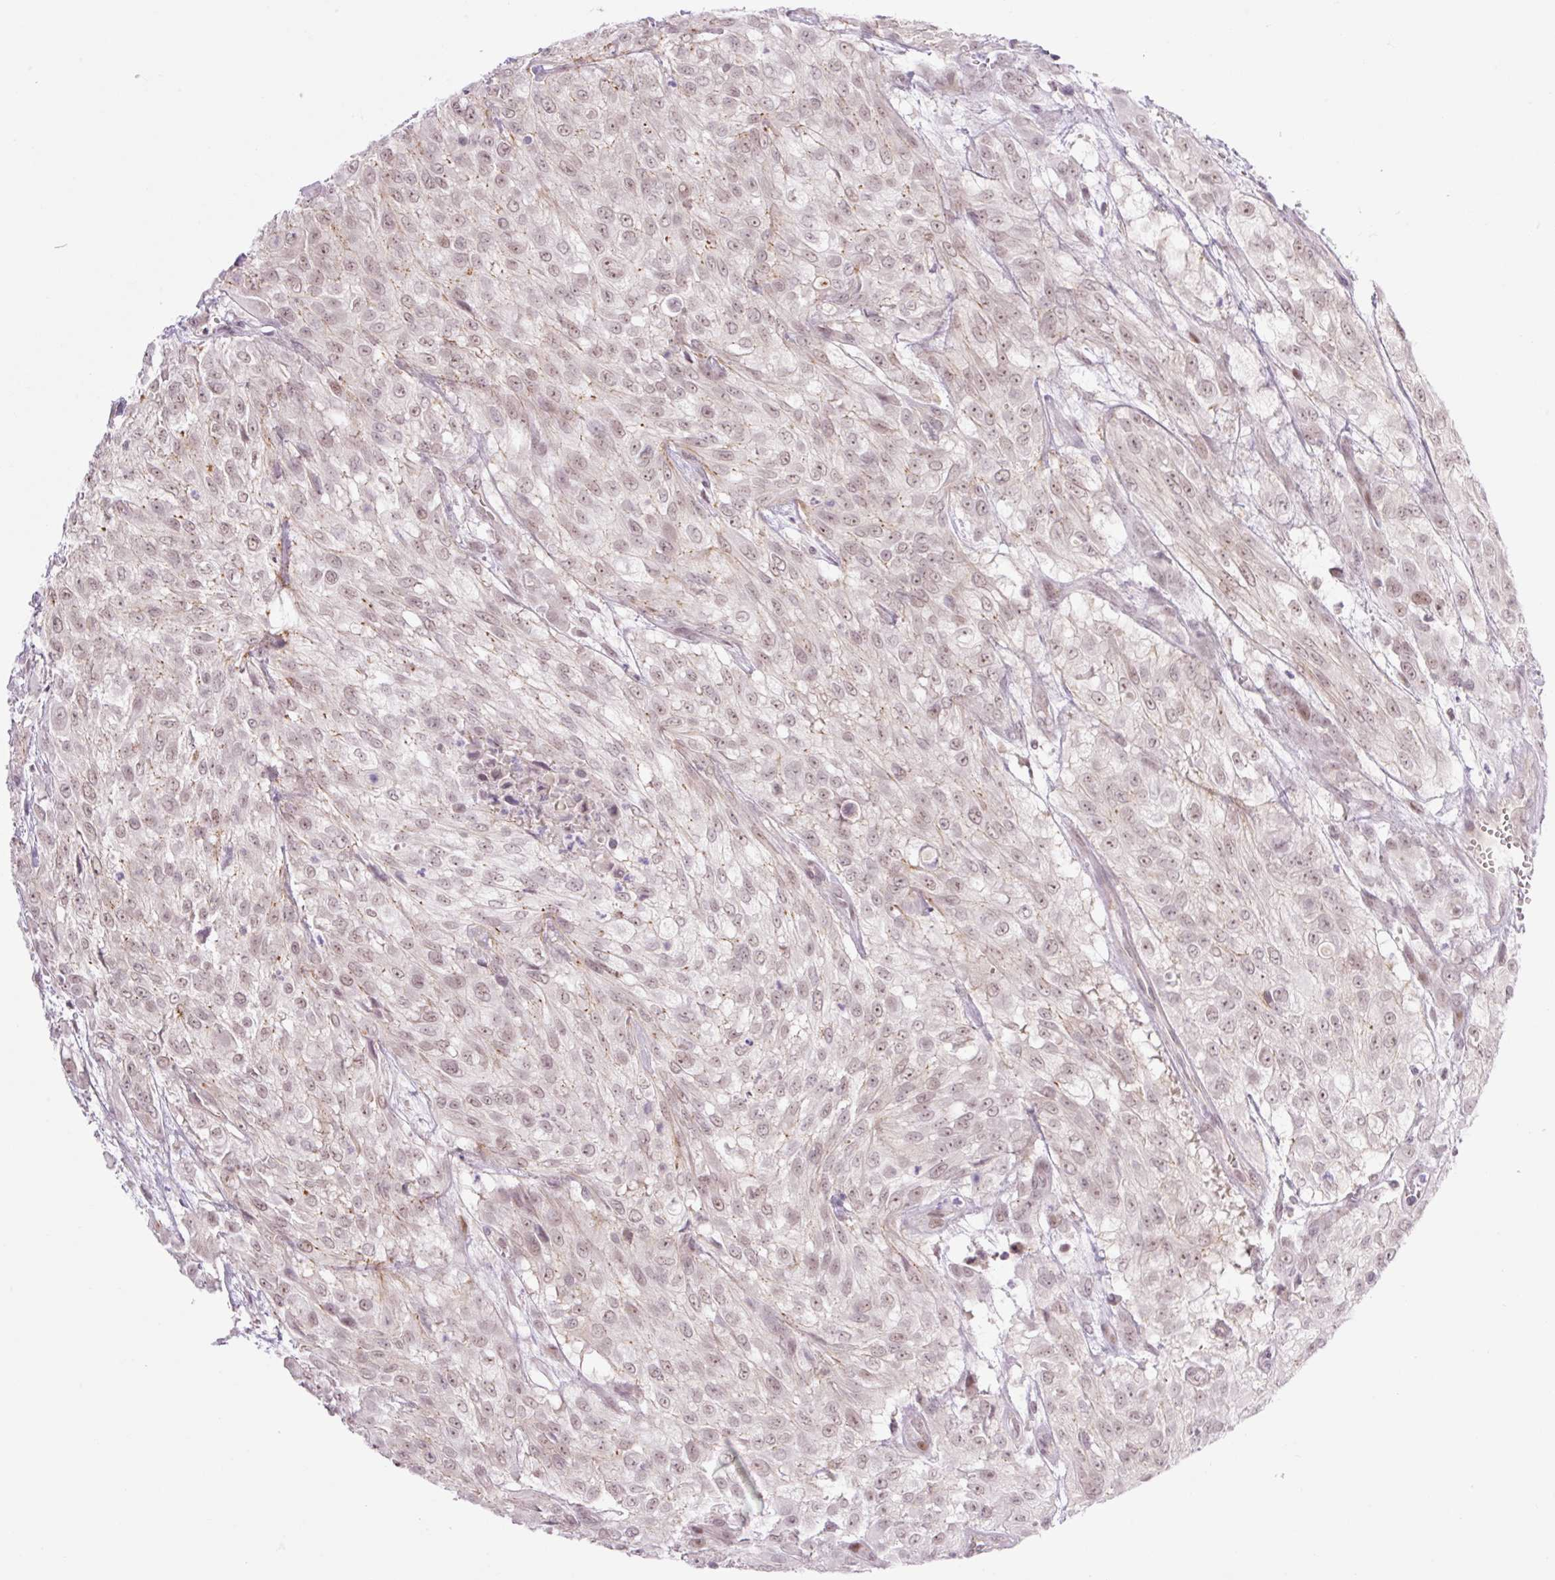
{"staining": {"intensity": "weak", "quantity": ">75%", "location": "nuclear"}, "tissue": "urothelial cancer", "cell_type": "Tumor cells", "image_type": "cancer", "snomed": [{"axis": "morphology", "description": "Urothelial carcinoma, High grade"}, {"axis": "topography", "description": "Urinary bladder"}], "caption": "Immunohistochemical staining of high-grade urothelial carcinoma exhibits low levels of weak nuclear protein staining in approximately >75% of tumor cells.", "gene": "ICE1", "patient": {"sex": "male", "age": 57}}